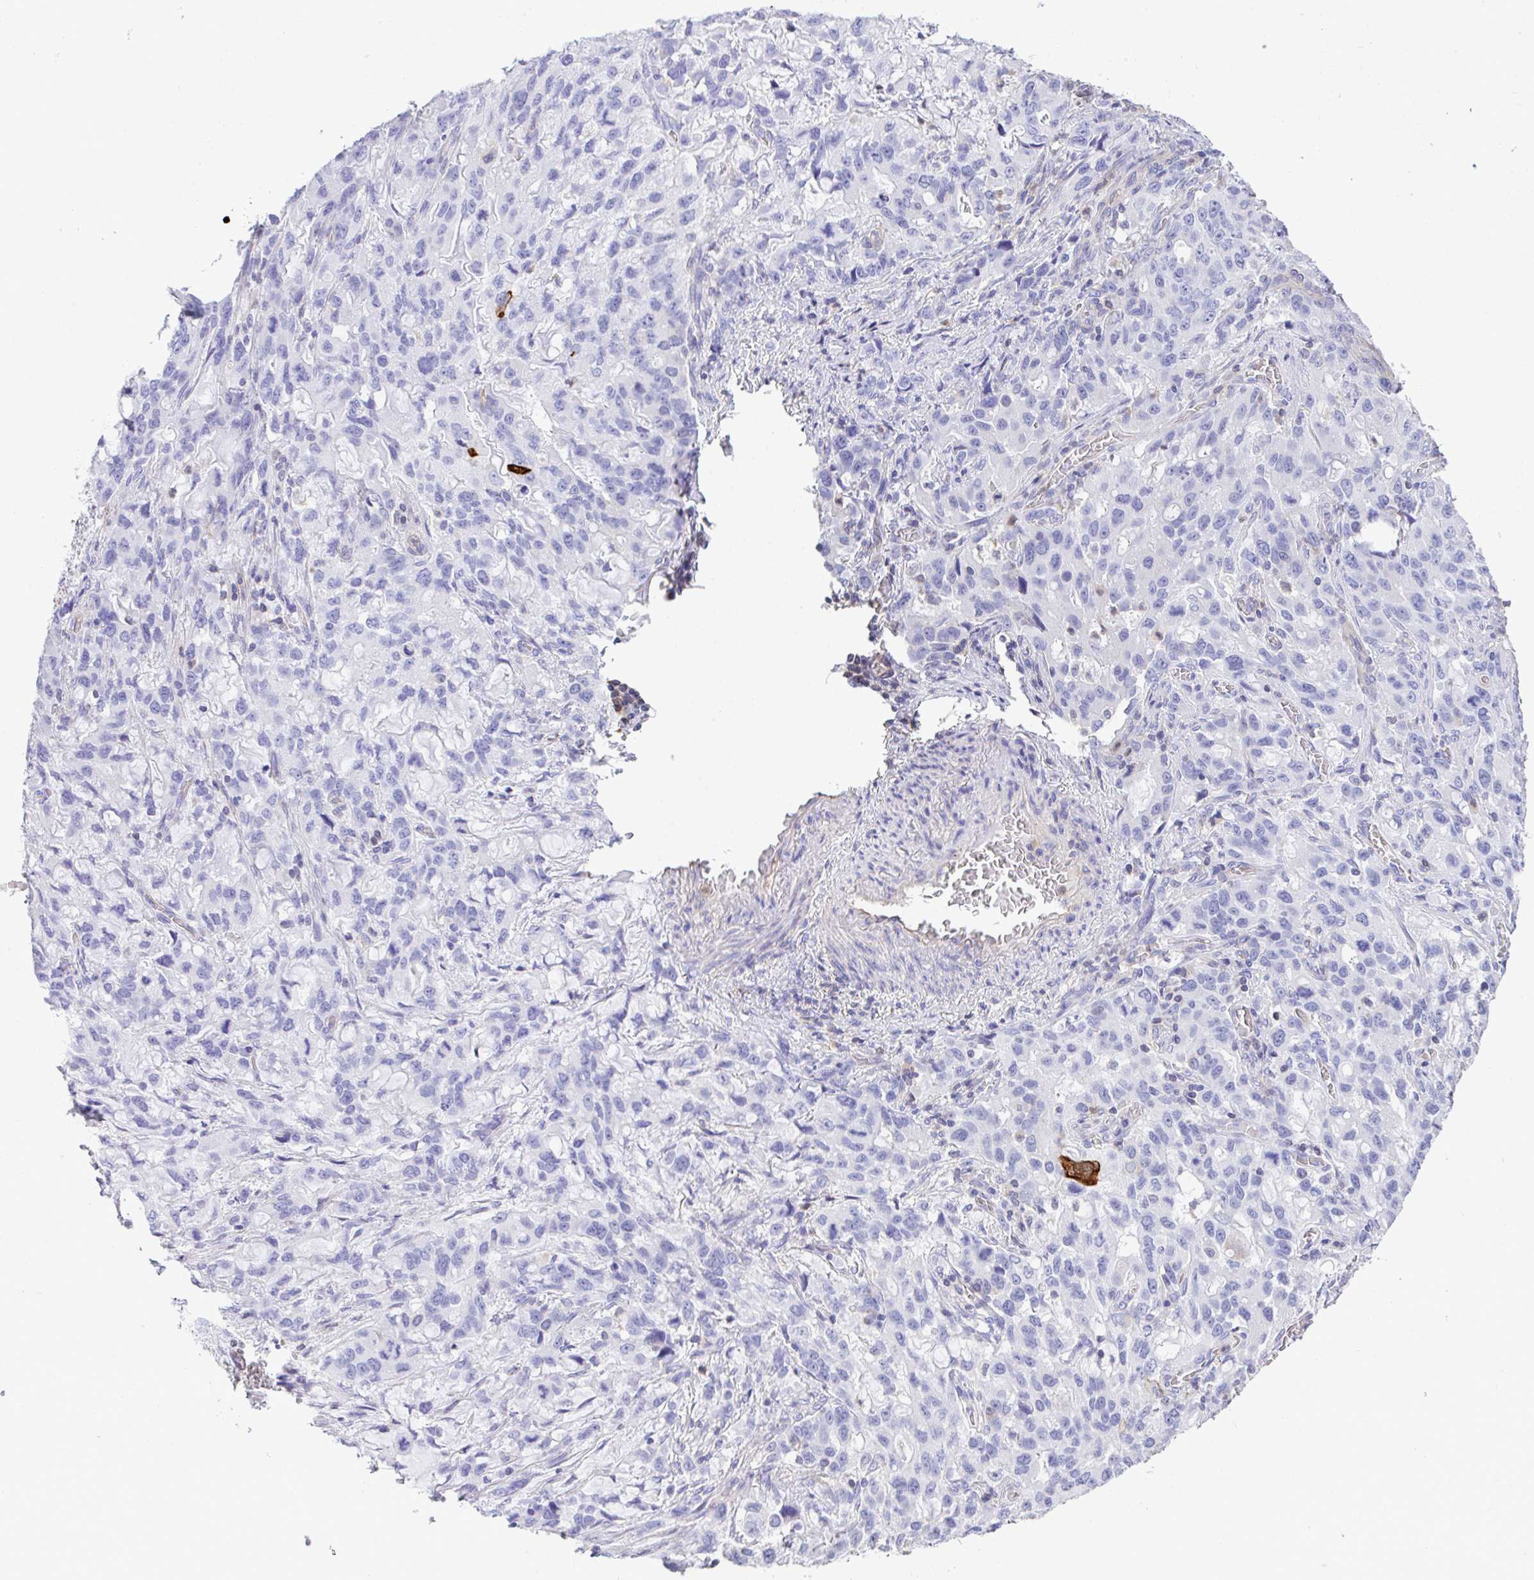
{"staining": {"intensity": "negative", "quantity": "none", "location": "none"}, "tissue": "stomach cancer", "cell_type": "Tumor cells", "image_type": "cancer", "snomed": [{"axis": "morphology", "description": "Adenocarcinoma, NOS"}, {"axis": "topography", "description": "Stomach, upper"}], "caption": "Adenocarcinoma (stomach) was stained to show a protein in brown. There is no significant positivity in tumor cells.", "gene": "TNFAIP8", "patient": {"sex": "male", "age": 85}}